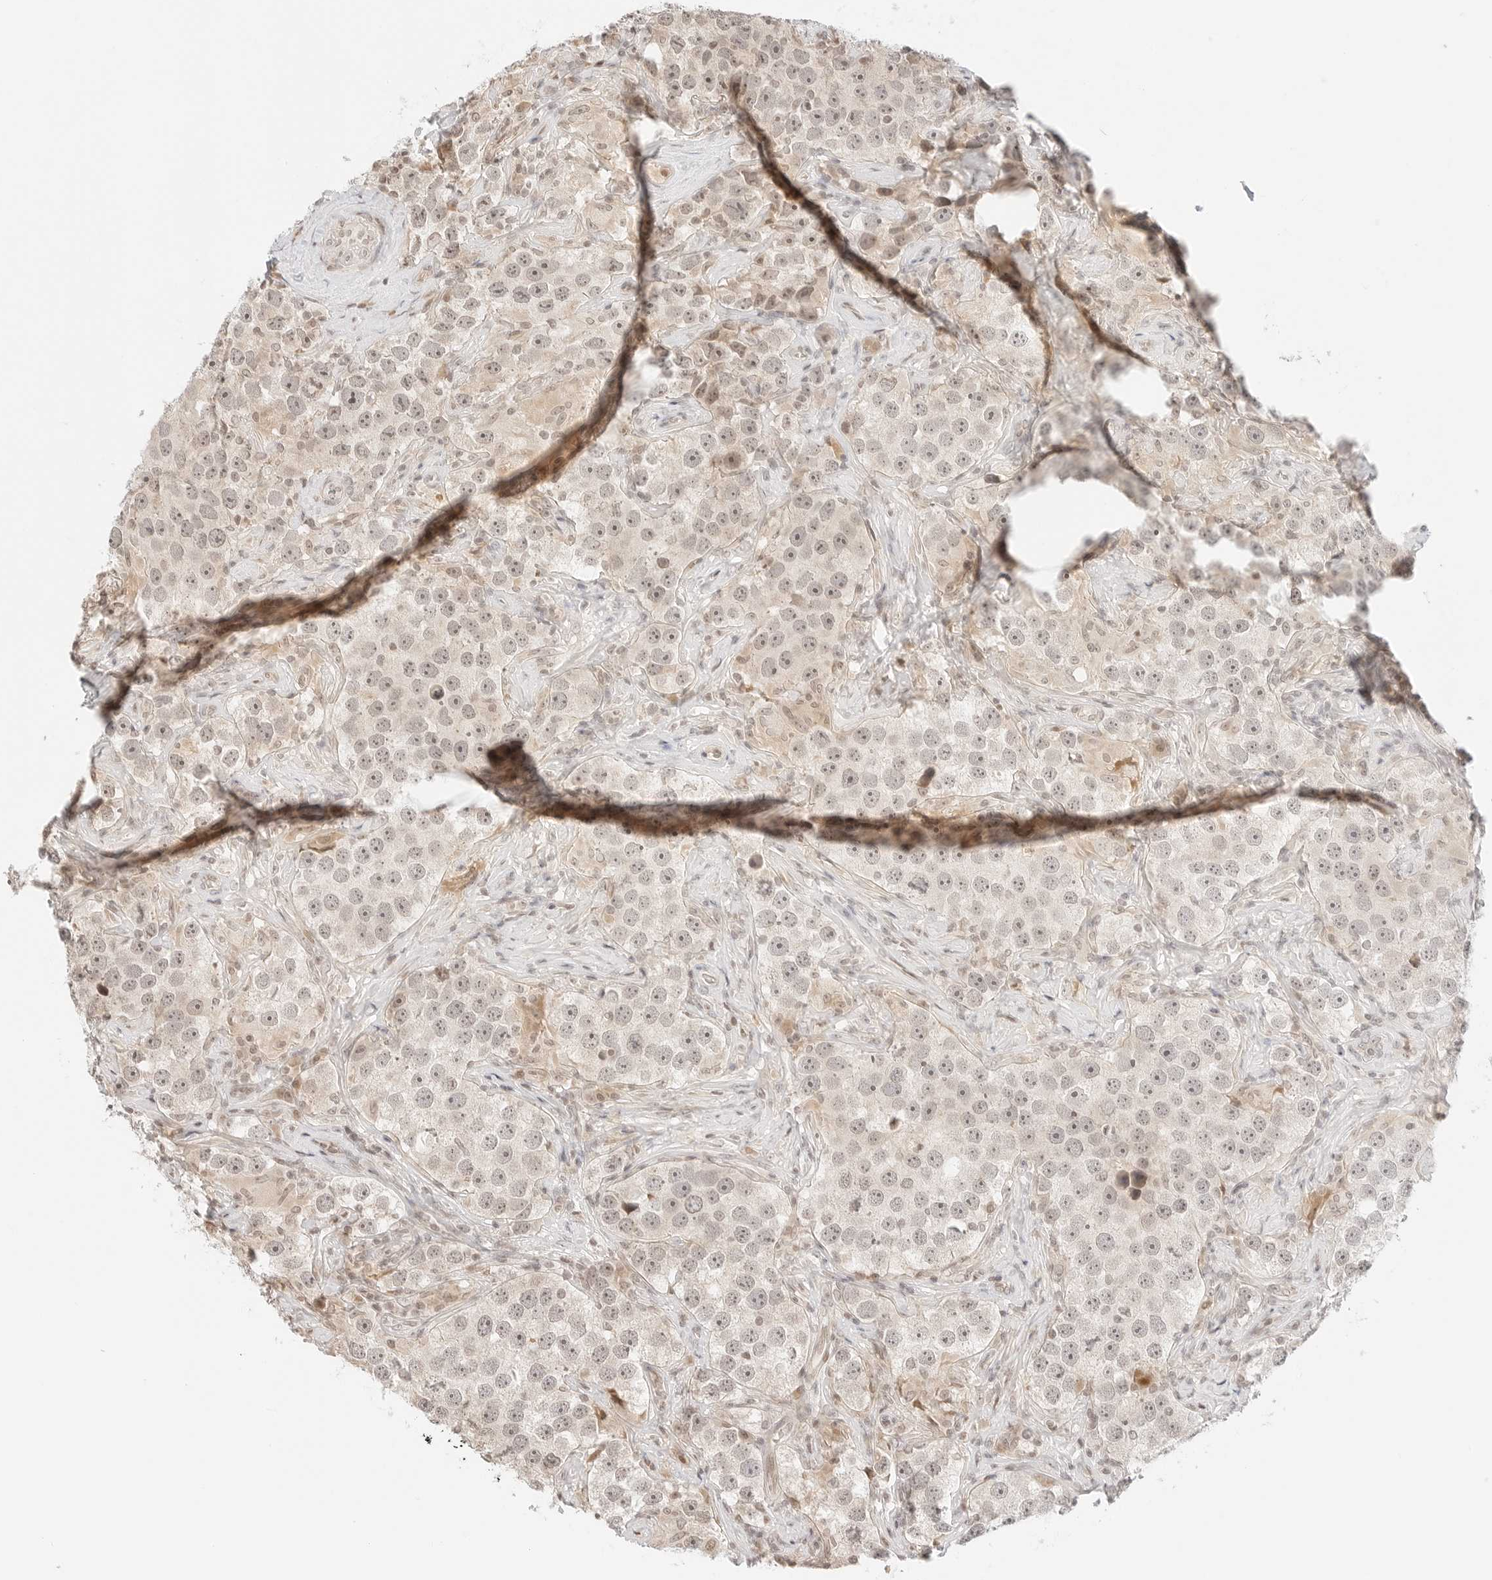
{"staining": {"intensity": "negative", "quantity": "none", "location": "none"}, "tissue": "testis cancer", "cell_type": "Tumor cells", "image_type": "cancer", "snomed": [{"axis": "morphology", "description": "Seminoma, NOS"}, {"axis": "topography", "description": "Testis"}], "caption": "The IHC image has no significant staining in tumor cells of testis cancer (seminoma) tissue.", "gene": "RPS6KL1", "patient": {"sex": "male", "age": 49}}